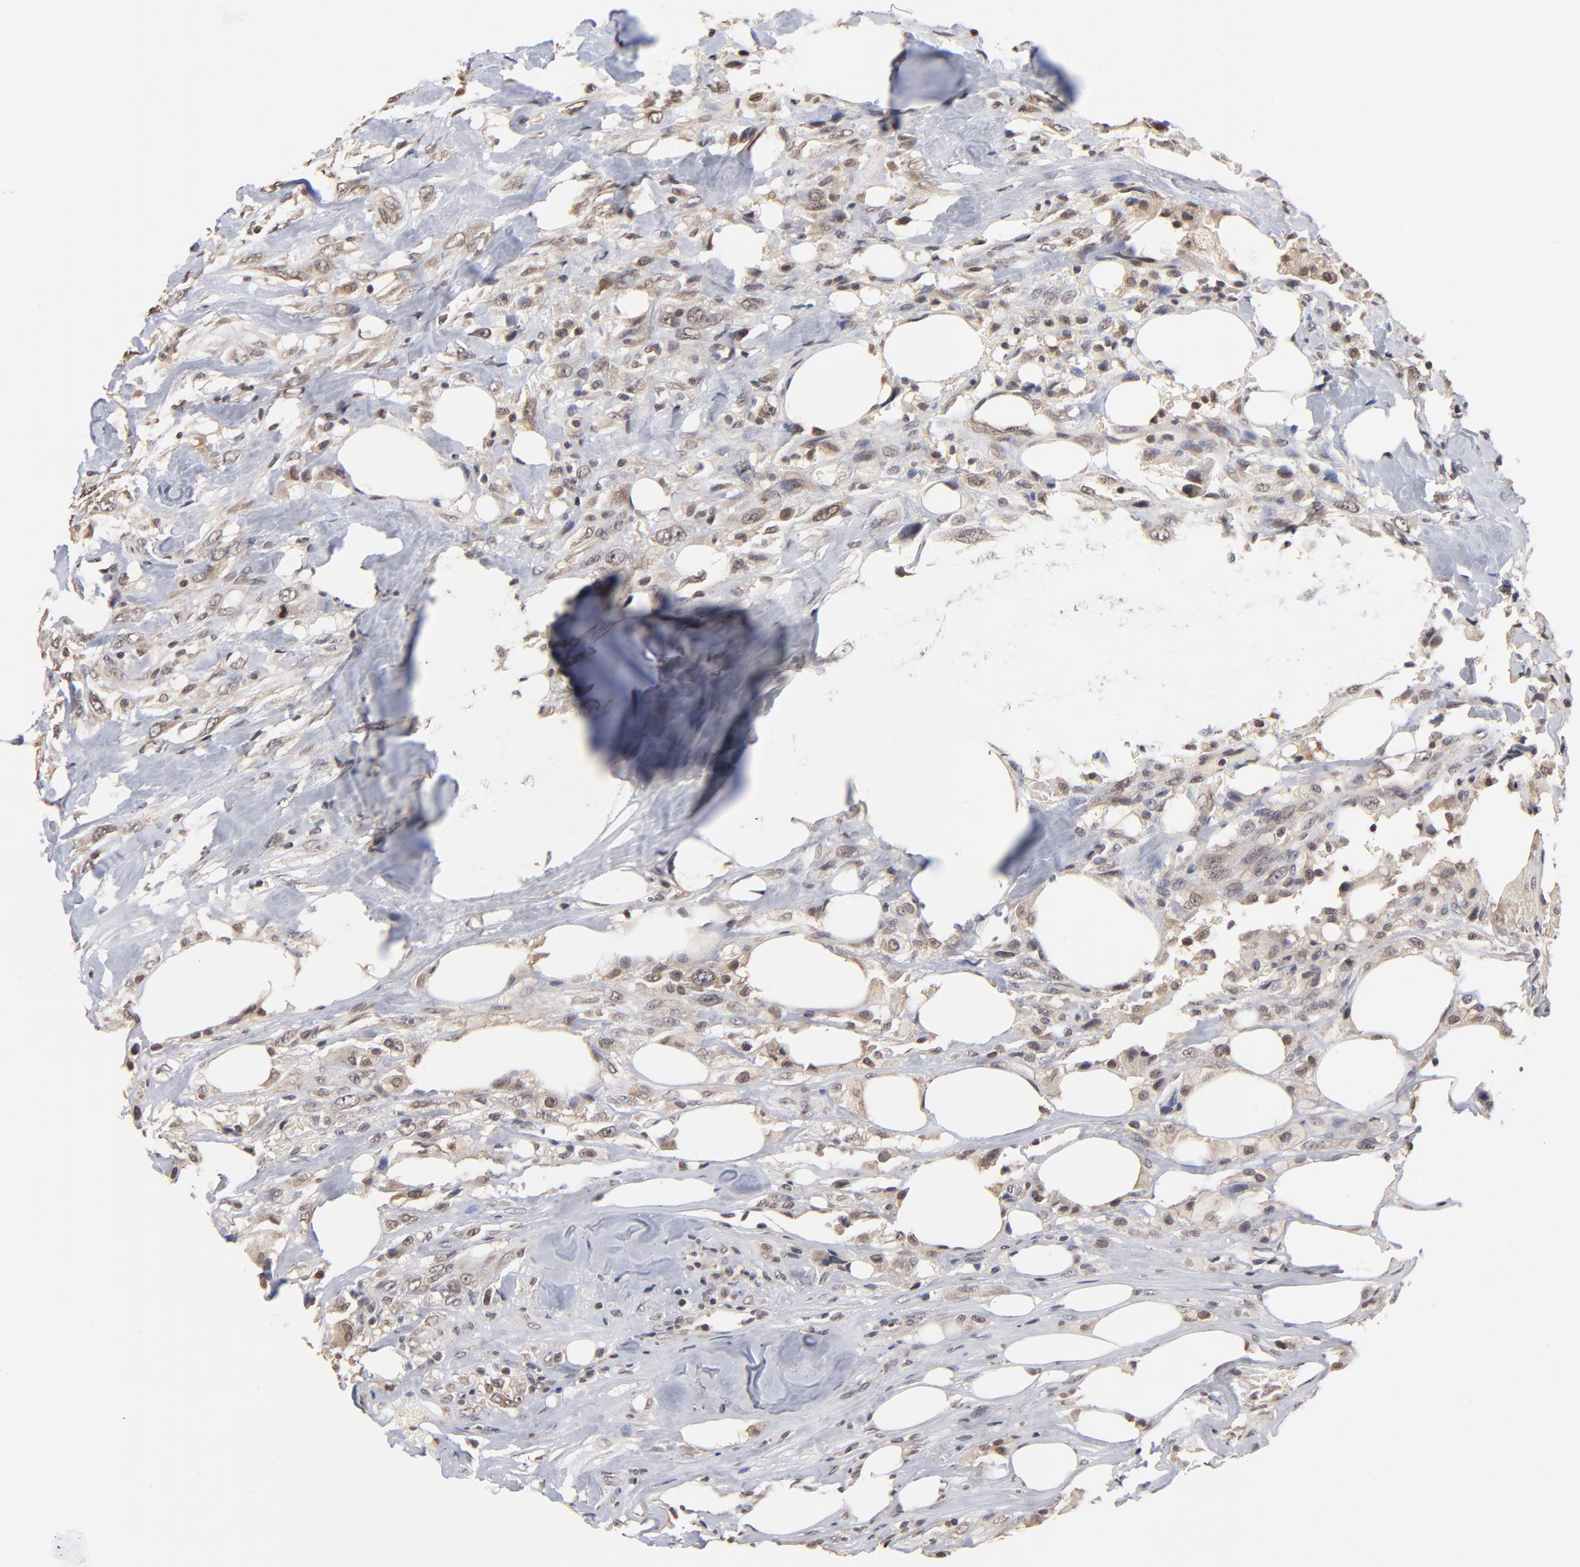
{"staining": {"intensity": "weak", "quantity": "25%-75%", "location": "cytoplasmic/membranous,nuclear"}, "tissue": "breast cancer", "cell_type": "Tumor cells", "image_type": "cancer", "snomed": [{"axis": "morphology", "description": "Neoplasm, malignant, NOS"}, {"axis": "topography", "description": "Breast"}], "caption": "Breast cancer (malignant neoplasm) was stained to show a protein in brown. There is low levels of weak cytoplasmic/membranous and nuclear expression in approximately 25%-75% of tumor cells.", "gene": "BRPF1", "patient": {"sex": "female", "age": 50}}